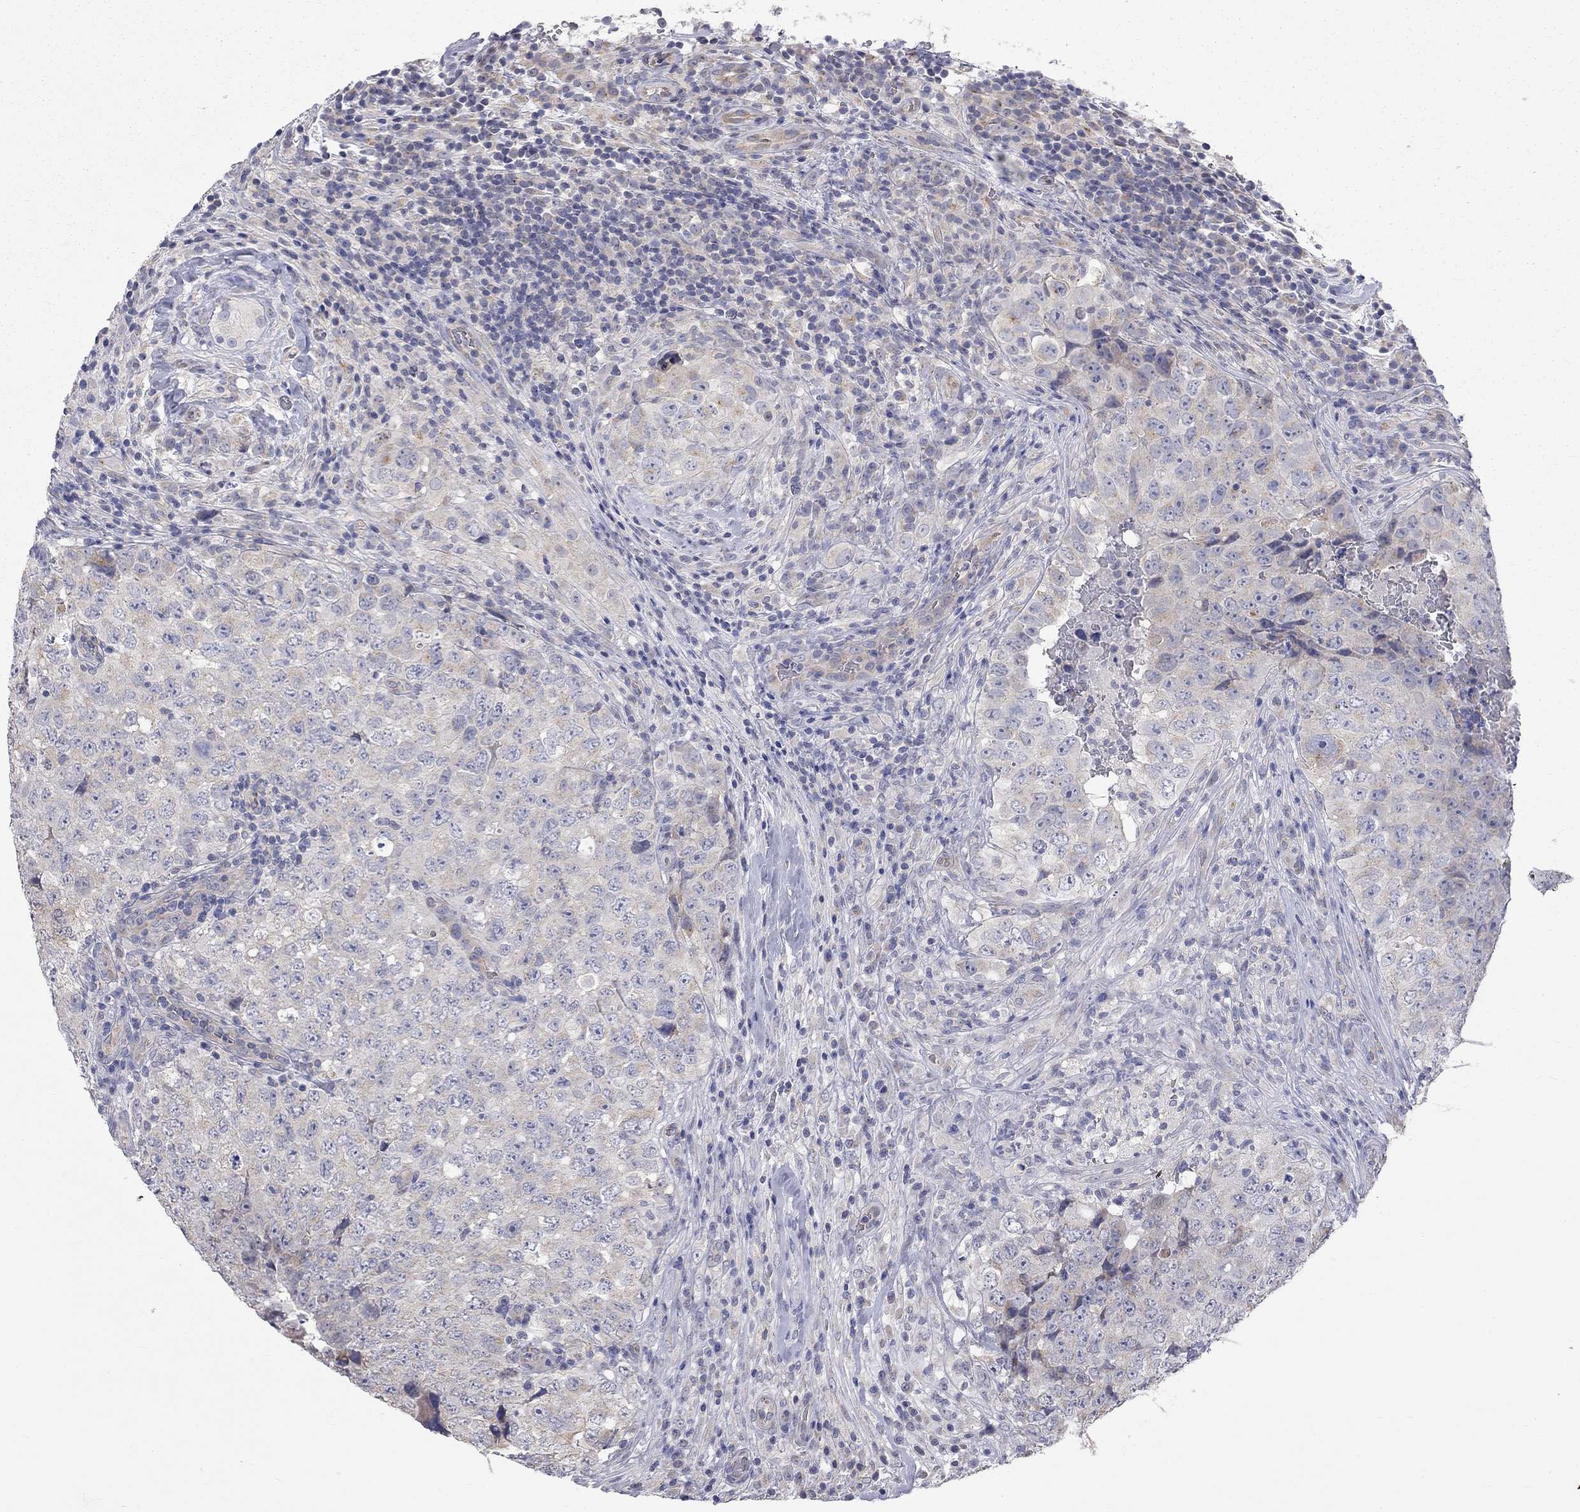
{"staining": {"intensity": "weak", "quantity": "25%-75%", "location": "cytoplasmic/membranous"}, "tissue": "testis cancer", "cell_type": "Tumor cells", "image_type": "cancer", "snomed": [{"axis": "morphology", "description": "Seminoma, NOS"}, {"axis": "topography", "description": "Testis"}], "caption": "Immunohistochemistry (DAB (3,3'-diaminobenzidine)) staining of testis cancer (seminoma) displays weak cytoplasmic/membranous protein staining in approximately 25%-75% of tumor cells.", "gene": "OPRK1", "patient": {"sex": "male", "age": 34}}